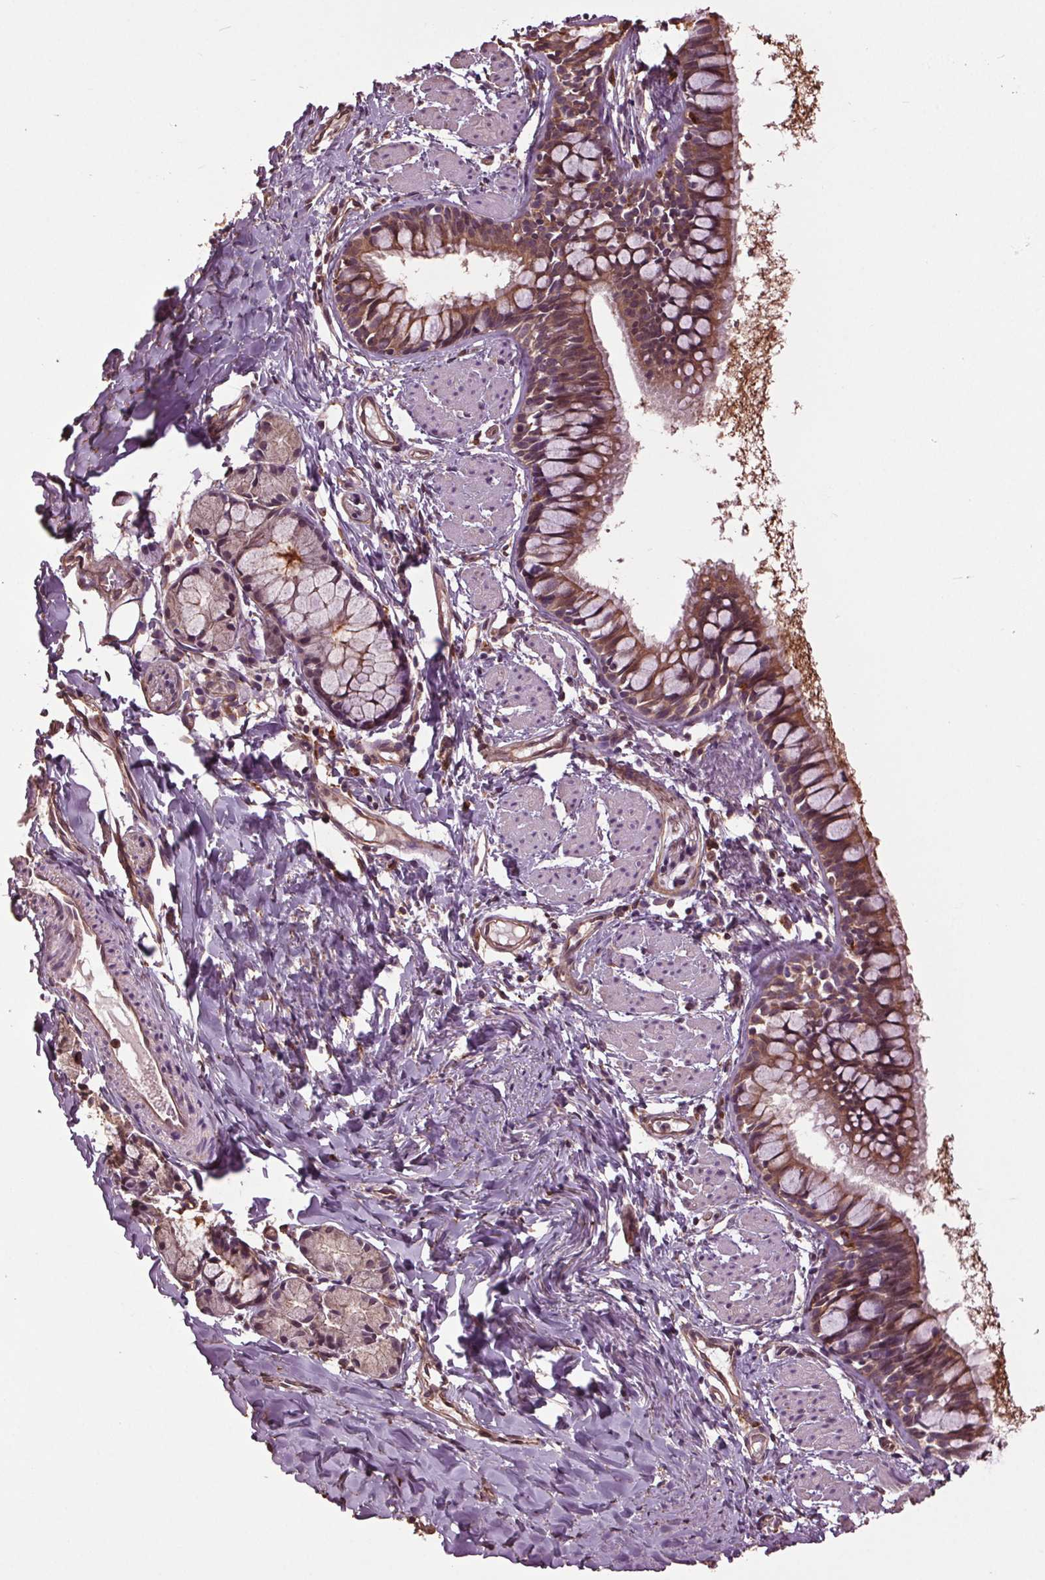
{"staining": {"intensity": "moderate", "quantity": ">75%", "location": "cytoplasmic/membranous"}, "tissue": "bronchus", "cell_type": "Respiratory epithelial cells", "image_type": "normal", "snomed": [{"axis": "morphology", "description": "Normal tissue, NOS"}, {"axis": "topography", "description": "Bronchus"}], "caption": "A photomicrograph of human bronchus stained for a protein demonstrates moderate cytoplasmic/membranous brown staining in respiratory epithelial cells. Ihc stains the protein of interest in brown and the nuclei are stained blue.", "gene": "RNPEP", "patient": {"sex": "male", "age": 1}}